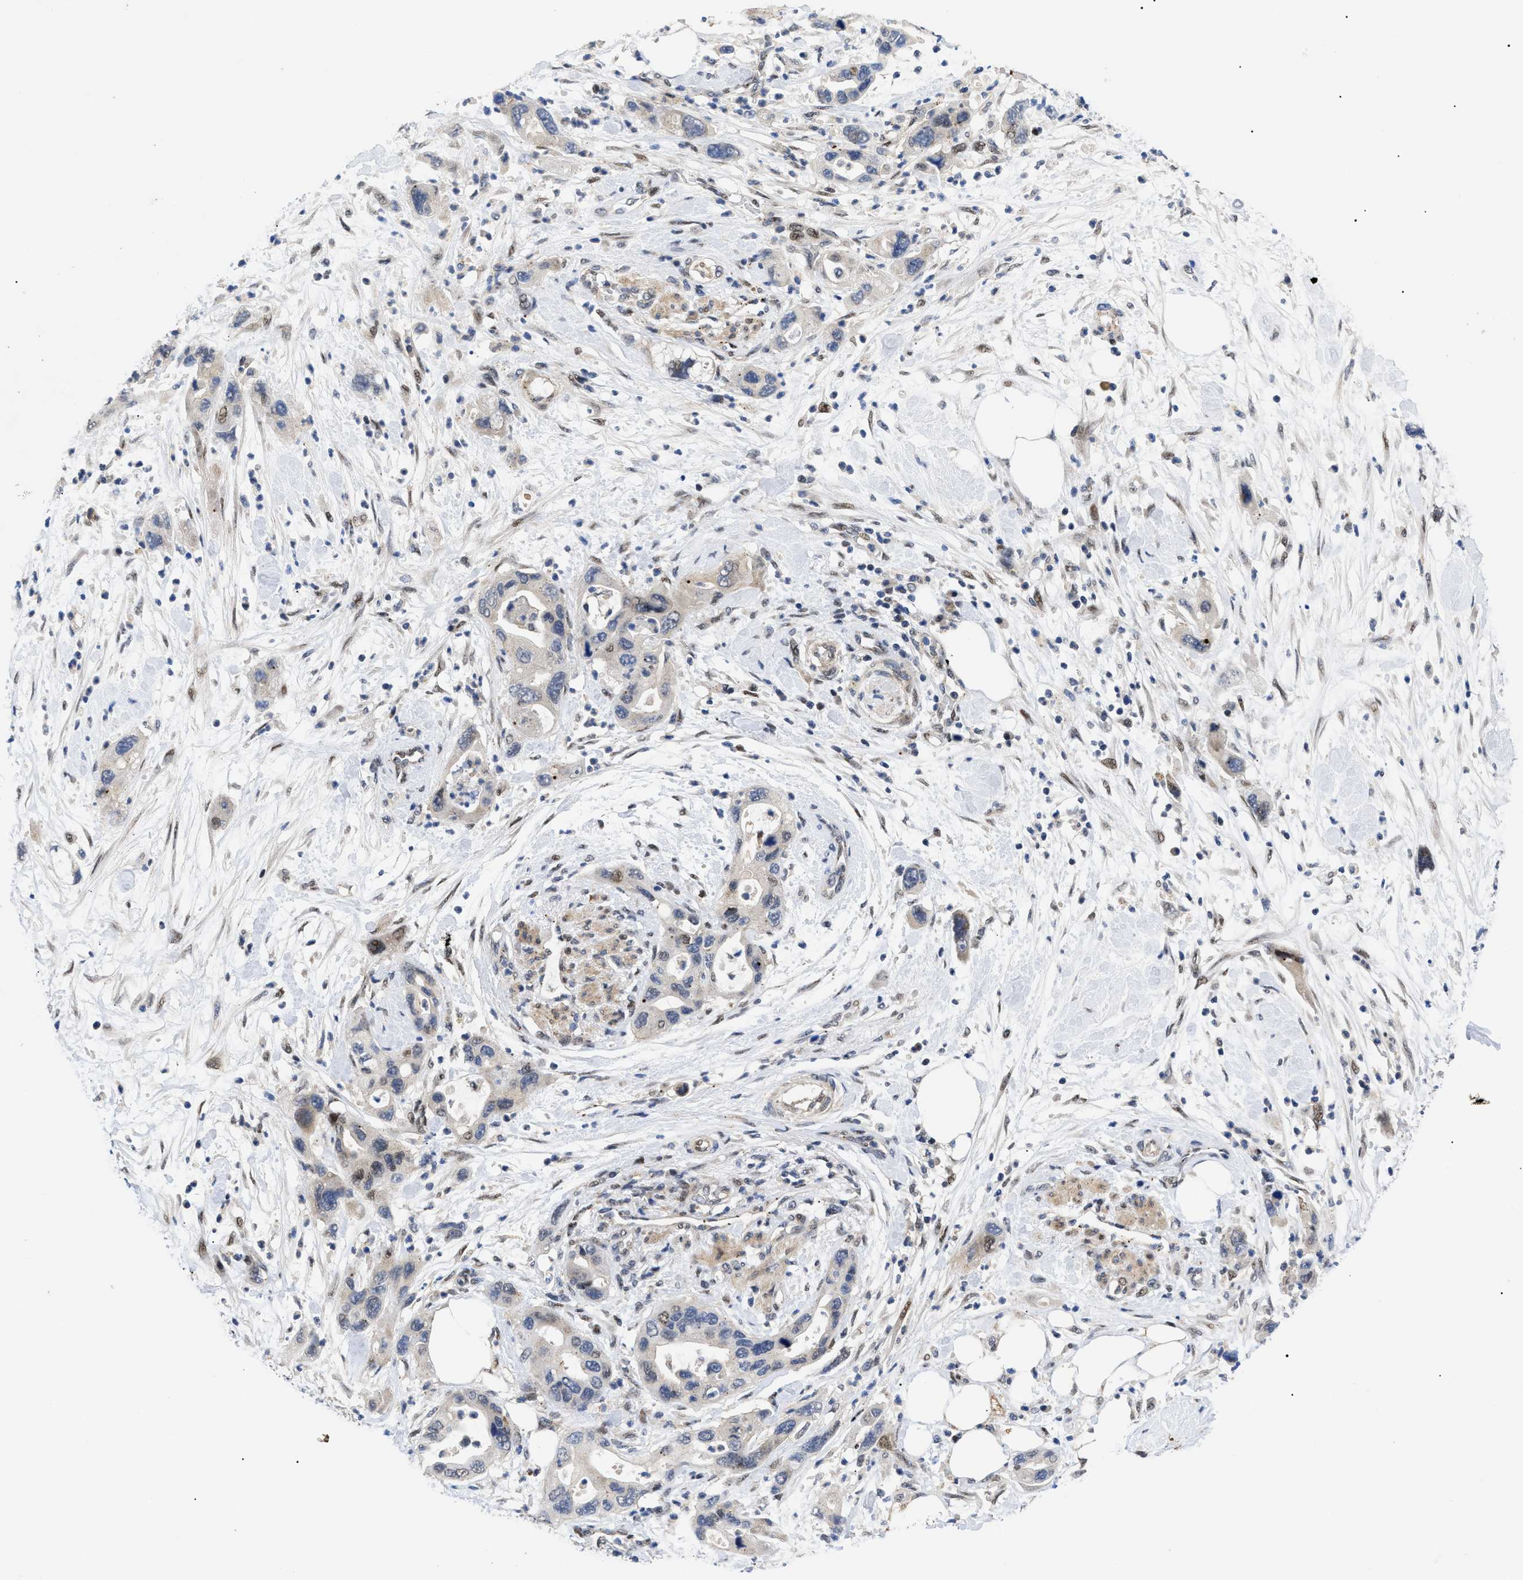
{"staining": {"intensity": "negative", "quantity": "none", "location": "none"}, "tissue": "pancreatic cancer", "cell_type": "Tumor cells", "image_type": "cancer", "snomed": [{"axis": "morphology", "description": "Normal tissue, NOS"}, {"axis": "morphology", "description": "Adenocarcinoma, NOS"}, {"axis": "topography", "description": "Pancreas"}], "caption": "Immunohistochemical staining of pancreatic adenocarcinoma displays no significant positivity in tumor cells.", "gene": "SFXN5", "patient": {"sex": "female", "age": 71}}